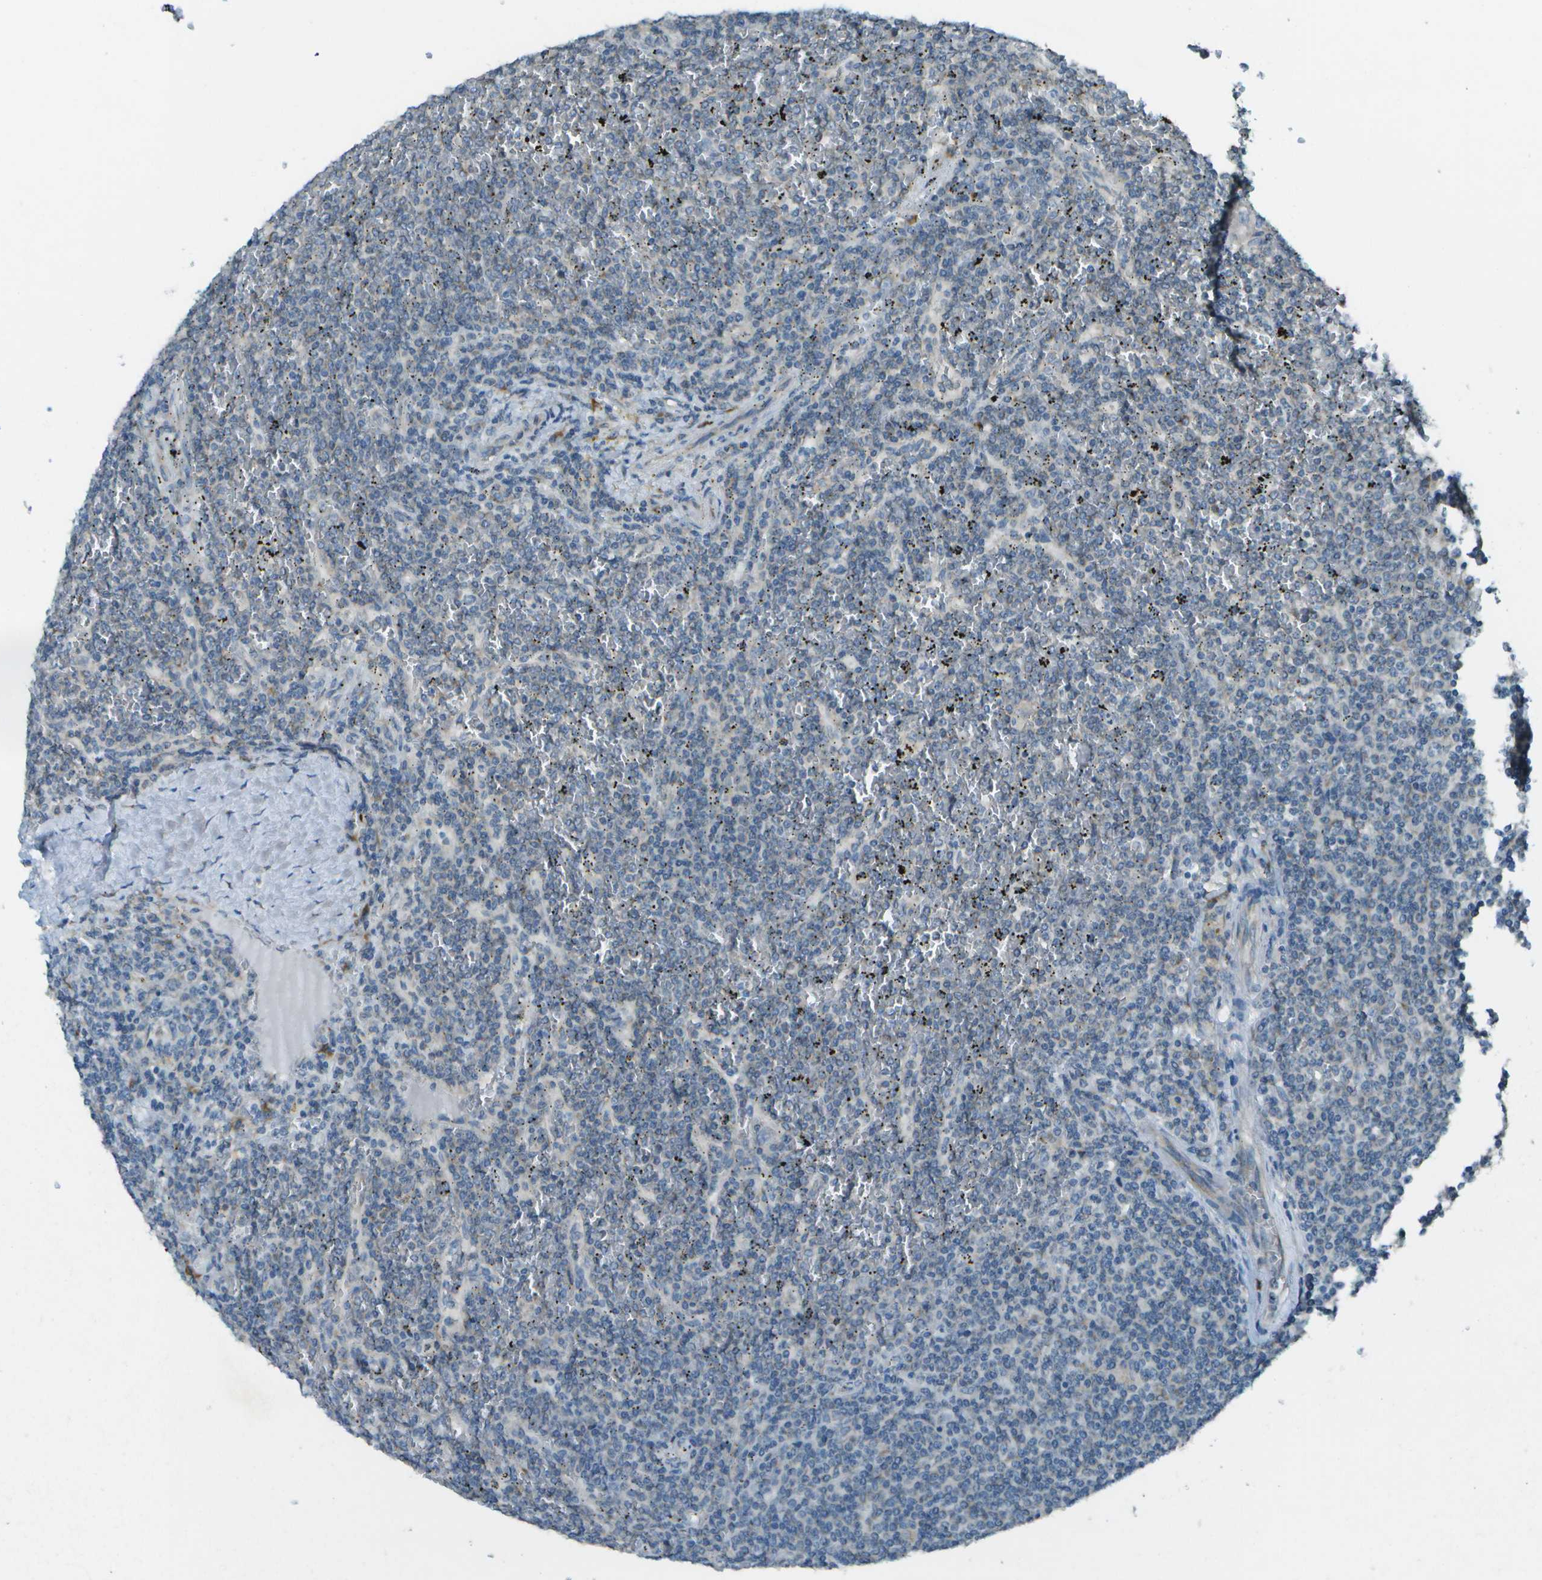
{"staining": {"intensity": "negative", "quantity": "none", "location": "none"}, "tissue": "lymphoma", "cell_type": "Tumor cells", "image_type": "cancer", "snomed": [{"axis": "morphology", "description": "Malignant lymphoma, non-Hodgkin's type, Low grade"}, {"axis": "topography", "description": "Spleen"}], "caption": "Immunohistochemistry (IHC) micrograph of human low-grade malignant lymphoma, non-Hodgkin's type stained for a protein (brown), which exhibits no positivity in tumor cells.", "gene": "KCTD3", "patient": {"sex": "female", "age": 19}}